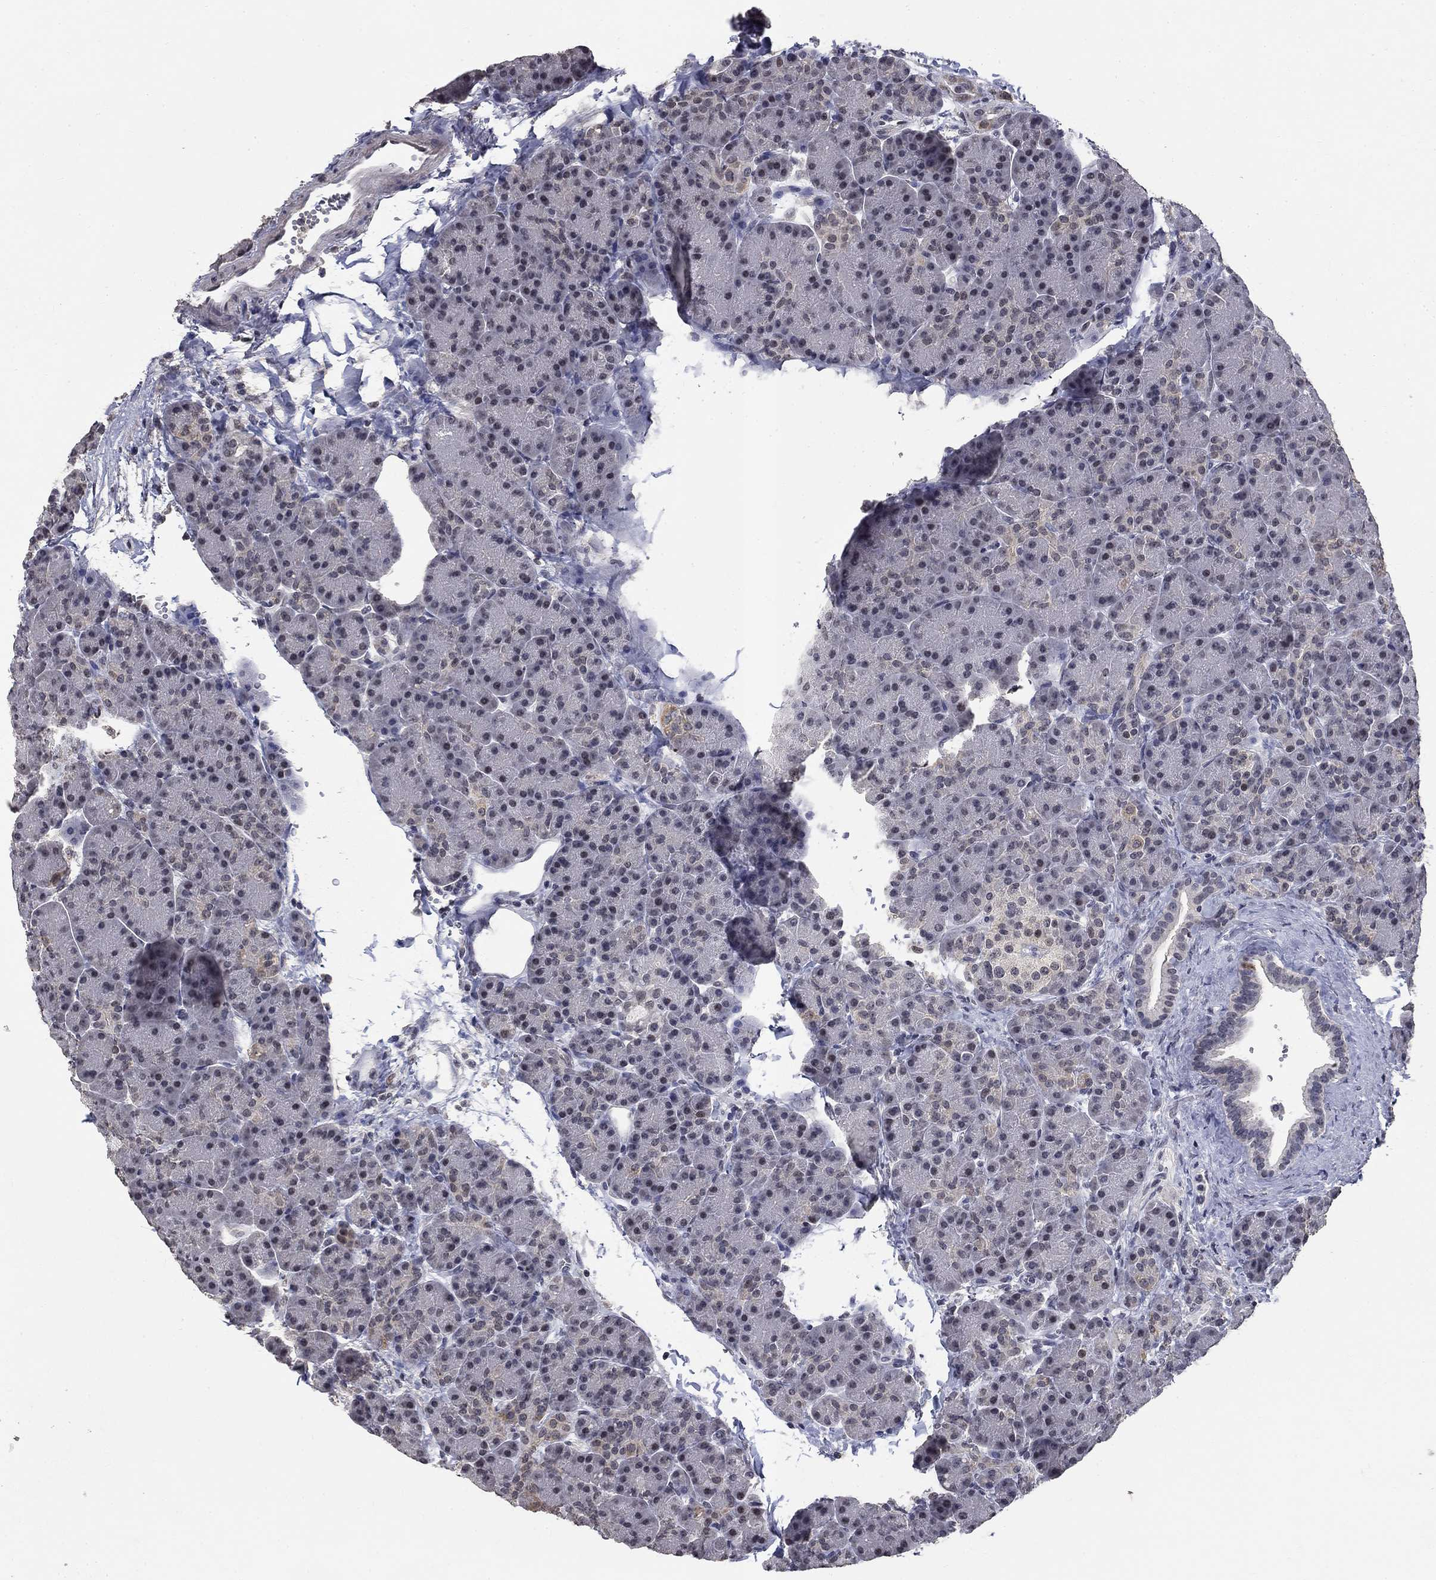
{"staining": {"intensity": "negative", "quantity": "none", "location": "none"}, "tissue": "pancreas", "cell_type": "Exocrine glandular cells", "image_type": "normal", "snomed": [{"axis": "morphology", "description": "Normal tissue, NOS"}, {"axis": "topography", "description": "Pancreas"}], "caption": "Immunohistochemical staining of benign human pancreas demonstrates no significant positivity in exocrine glandular cells. Nuclei are stained in blue.", "gene": "SPATA33", "patient": {"sex": "female", "age": 63}}